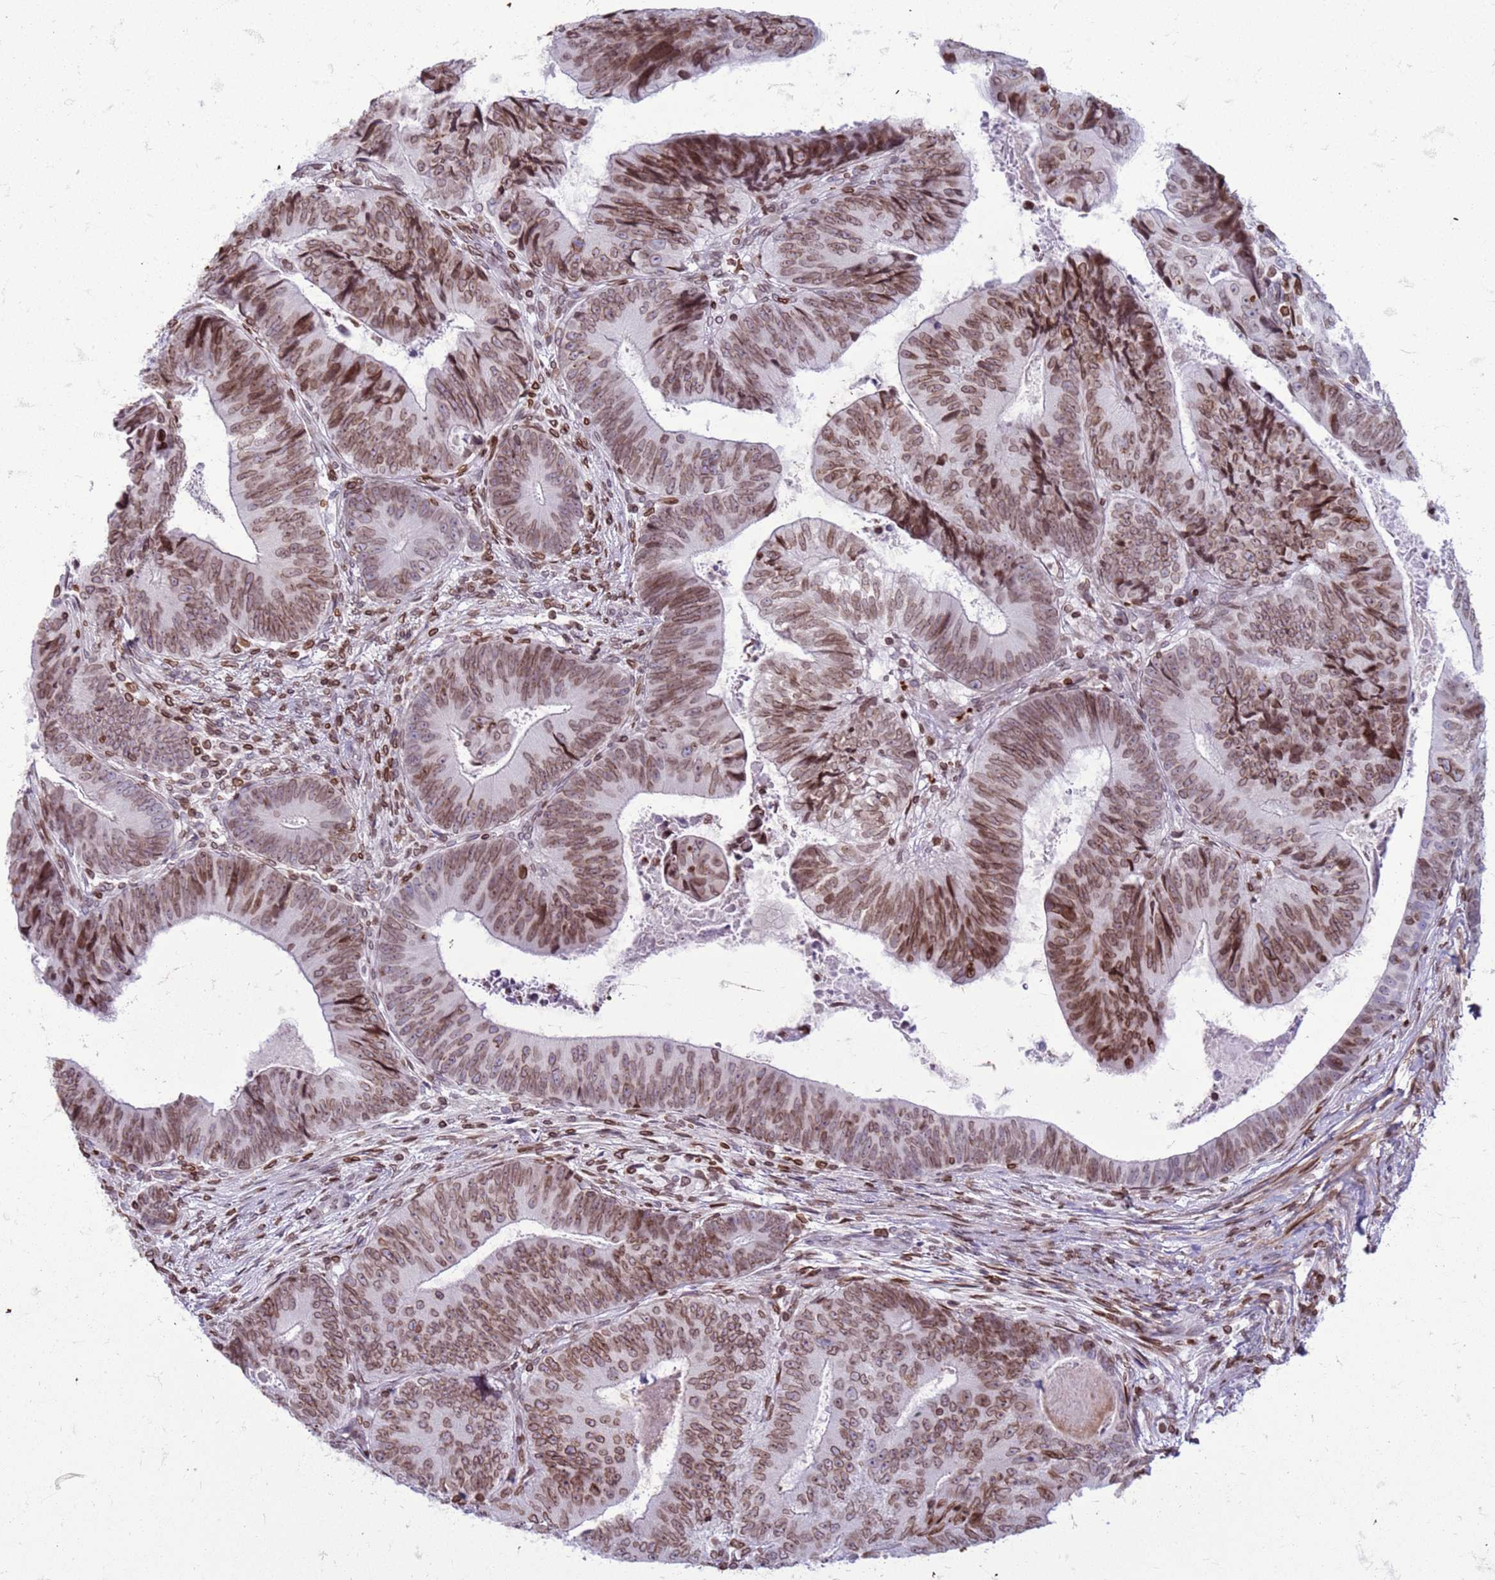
{"staining": {"intensity": "moderate", "quantity": ">75%", "location": "cytoplasmic/membranous,nuclear"}, "tissue": "colorectal cancer", "cell_type": "Tumor cells", "image_type": "cancer", "snomed": [{"axis": "morphology", "description": "Adenocarcinoma, NOS"}, {"axis": "topography", "description": "Colon"}], "caption": "Colorectal cancer stained with immunohistochemistry reveals moderate cytoplasmic/membranous and nuclear expression in approximately >75% of tumor cells.", "gene": "METTL25B", "patient": {"sex": "female", "age": 67}}